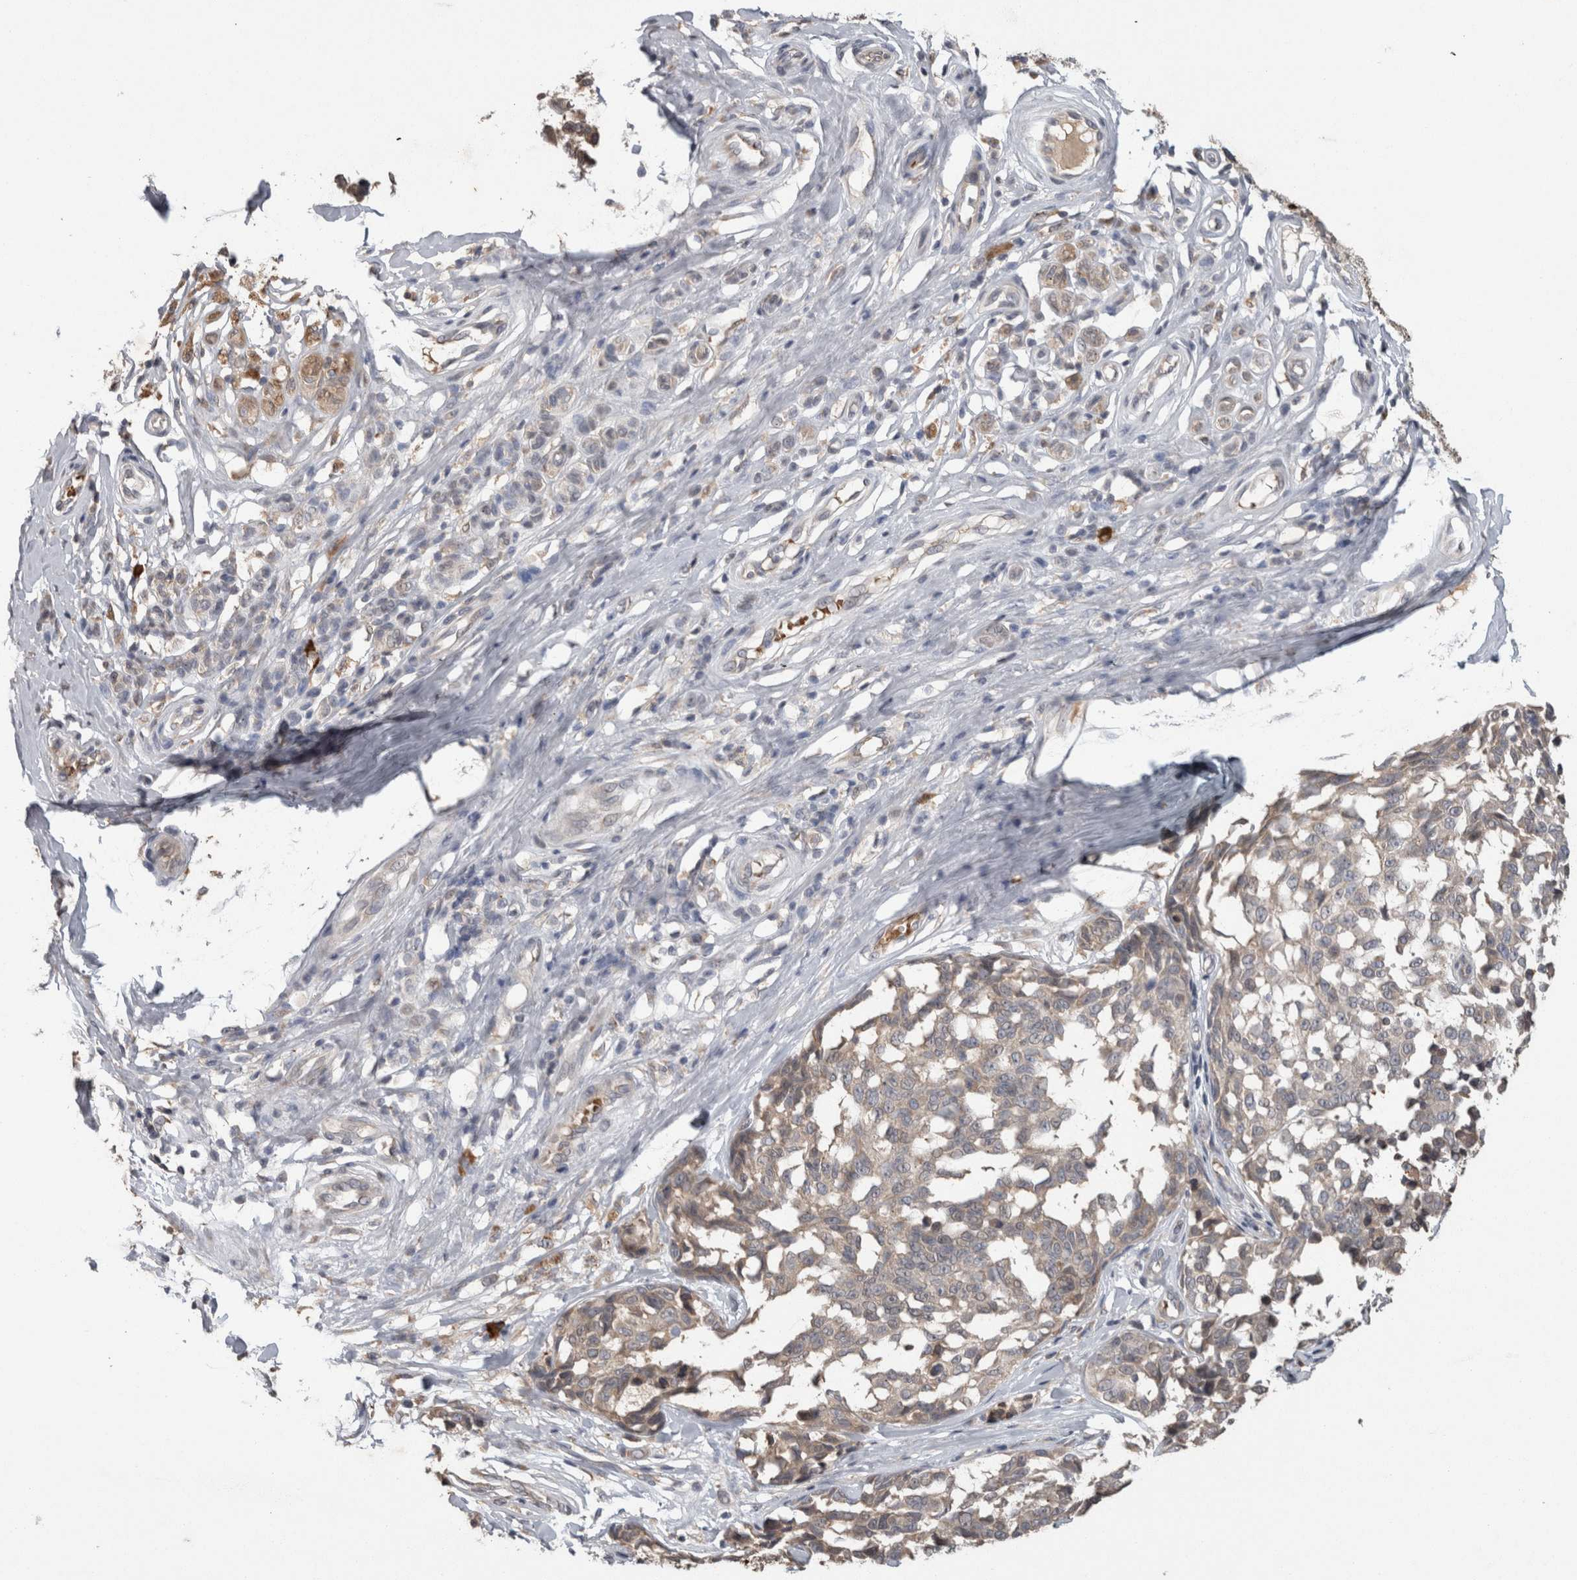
{"staining": {"intensity": "weak", "quantity": ">75%", "location": "cytoplasmic/membranous"}, "tissue": "melanoma", "cell_type": "Tumor cells", "image_type": "cancer", "snomed": [{"axis": "morphology", "description": "Malignant melanoma, NOS"}, {"axis": "topography", "description": "Skin"}], "caption": "Protein staining of melanoma tissue displays weak cytoplasmic/membranous positivity in approximately >75% of tumor cells.", "gene": "ADGRL3", "patient": {"sex": "female", "age": 64}}